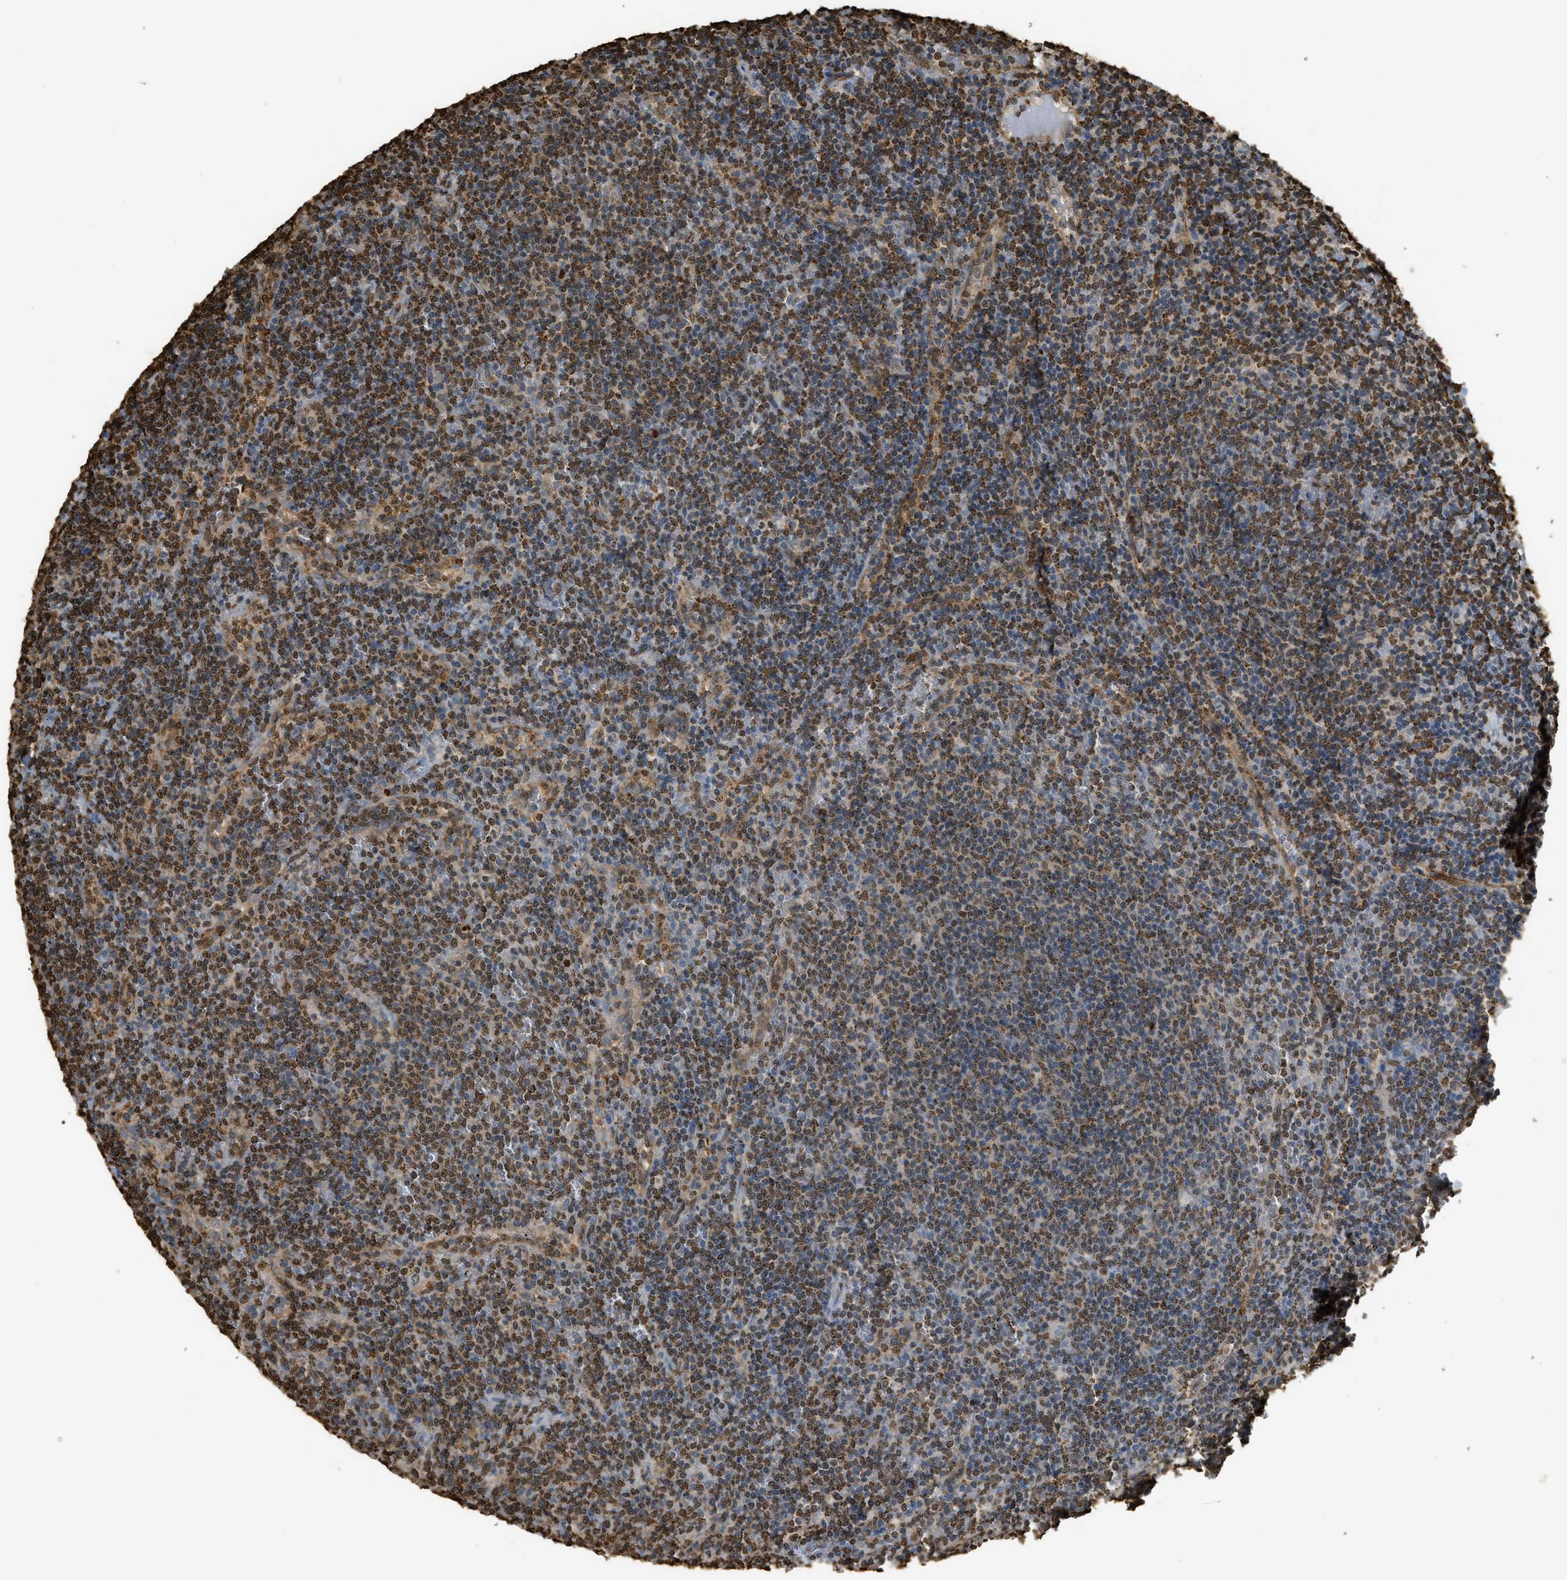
{"staining": {"intensity": "moderate", "quantity": "25%-75%", "location": "nuclear"}, "tissue": "lymphoma", "cell_type": "Tumor cells", "image_type": "cancer", "snomed": [{"axis": "morphology", "description": "Malignant lymphoma, non-Hodgkin's type, Low grade"}, {"axis": "topography", "description": "Spleen"}], "caption": "IHC staining of lymphoma, which reveals medium levels of moderate nuclear expression in about 25%-75% of tumor cells indicating moderate nuclear protein staining. The staining was performed using DAB (3,3'-diaminobenzidine) (brown) for protein detection and nuclei were counterstained in hematoxylin (blue).", "gene": "NR5A2", "patient": {"sex": "female", "age": 50}}